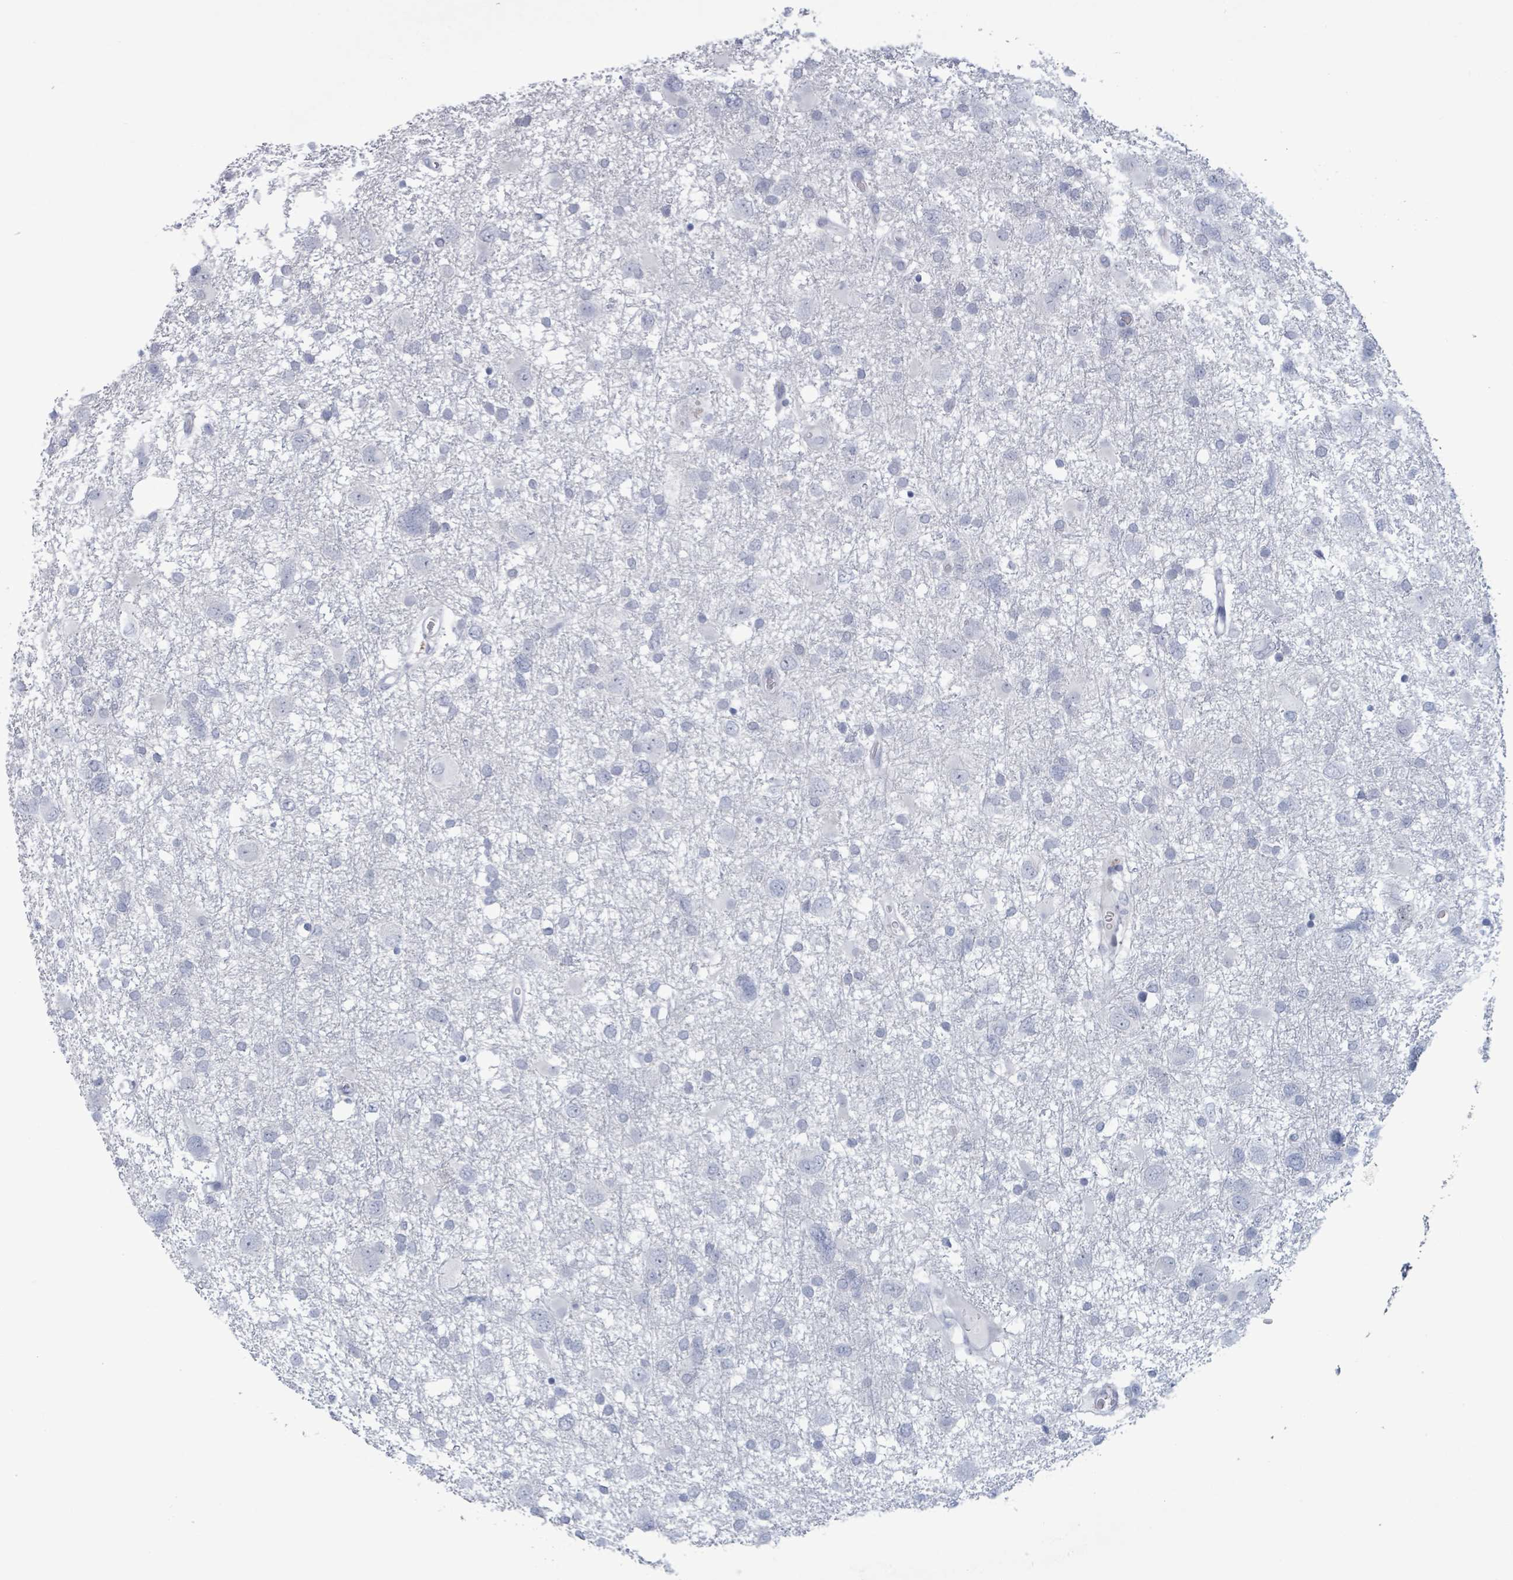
{"staining": {"intensity": "negative", "quantity": "none", "location": "none"}, "tissue": "glioma", "cell_type": "Tumor cells", "image_type": "cancer", "snomed": [{"axis": "morphology", "description": "Glioma, malignant, High grade"}, {"axis": "topography", "description": "Brain"}], "caption": "The immunohistochemistry micrograph has no significant expression in tumor cells of glioma tissue. (DAB (3,3'-diaminobenzidine) IHC, high magnification).", "gene": "ZNF771", "patient": {"sex": "male", "age": 61}}